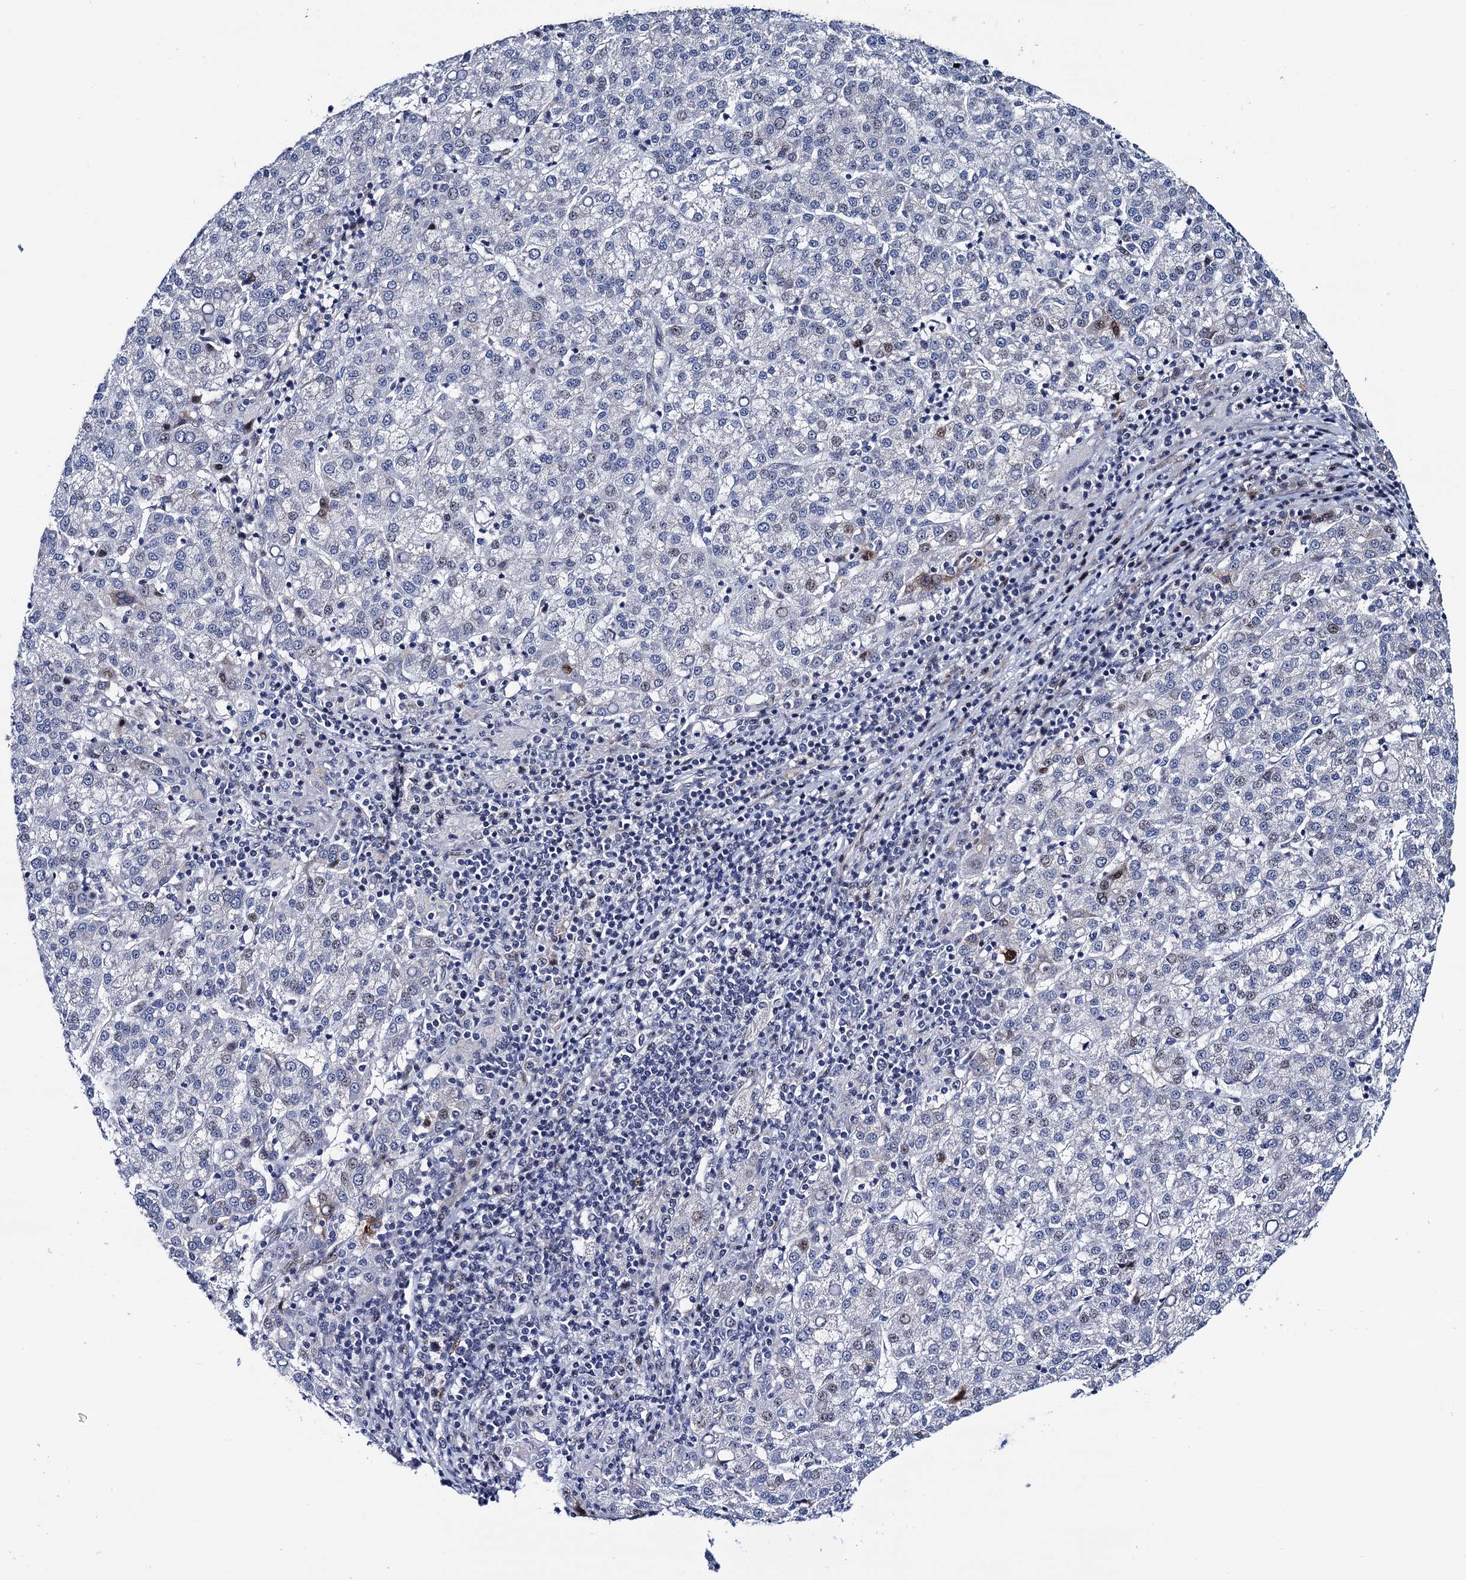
{"staining": {"intensity": "weak", "quantity": "<25%", "location": "nuclear"}, "tissue": "liver cancer", "cell_type": "Tumor cells", "image_type": "cancer", "snomed": [{"axis": "morphology", "description": "Carcinoma, Hepatocellular, NOS"}, {"axis": "topography", "description": "Liver"}], "caption": "An image of liver cancer (hepatocellular carcinoma) stained for a protein displays no brown staining in tumor cells.", "gene": "TRMT112", "patient": {"sex": "female", "age": 58}}